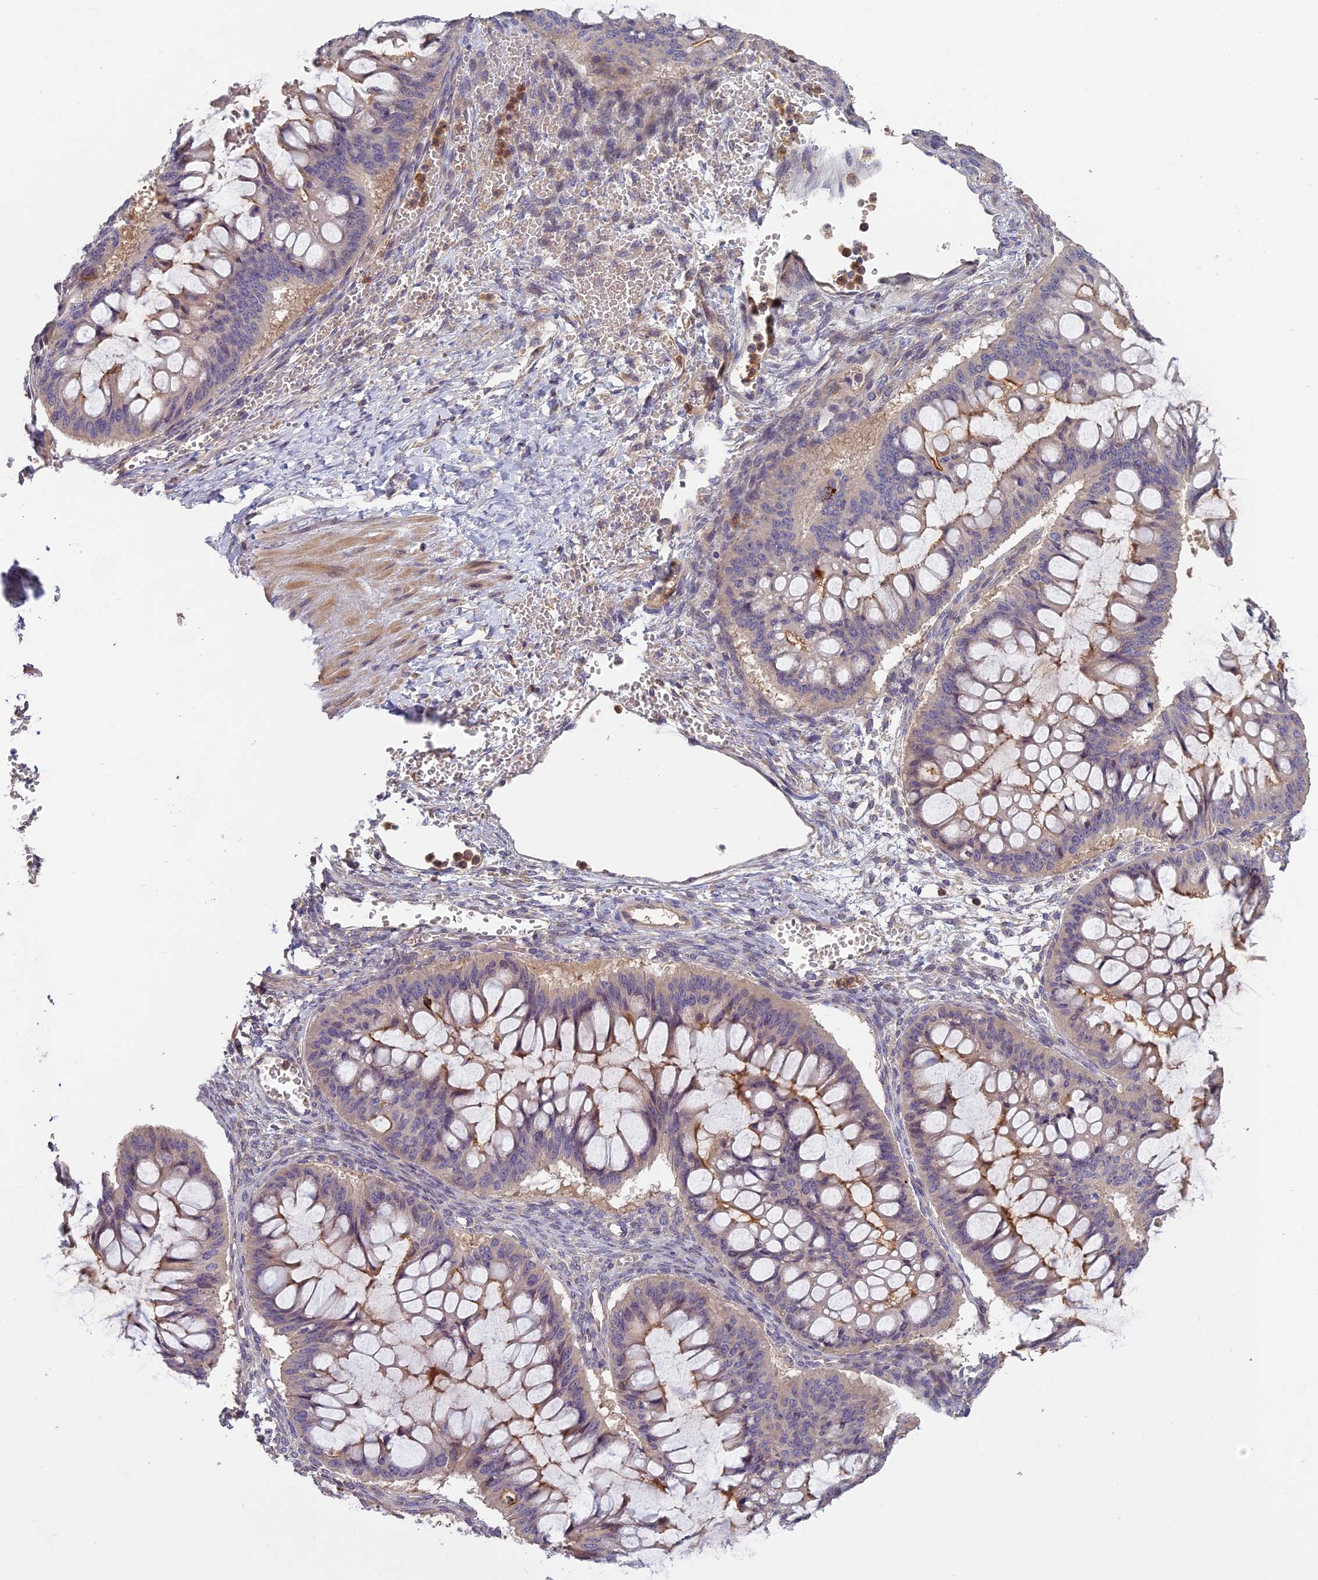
{"staining": {"intensity": "moderate", "quantity": "<25%", "location": "cytoplasmic/membranous"}, "tissue": "ovarian cancer", "cell_type": "Tumor cells", "image_type": "cancer", "snomed": [{"axis": "morphology", "description": "Cystadenocarcinoma, mucinous, NOS"}, {"axis": "topography", "description": "Ovary"}], "caption": "IHC micrograph of human ovarian cancer stained for a protein (brown), which displays low levels of moderate cytoplasmic/membranous expression in about <25% of tumor cells.", "gene": "AP4E1", "patient": {"sex": "female", "age": 73}}